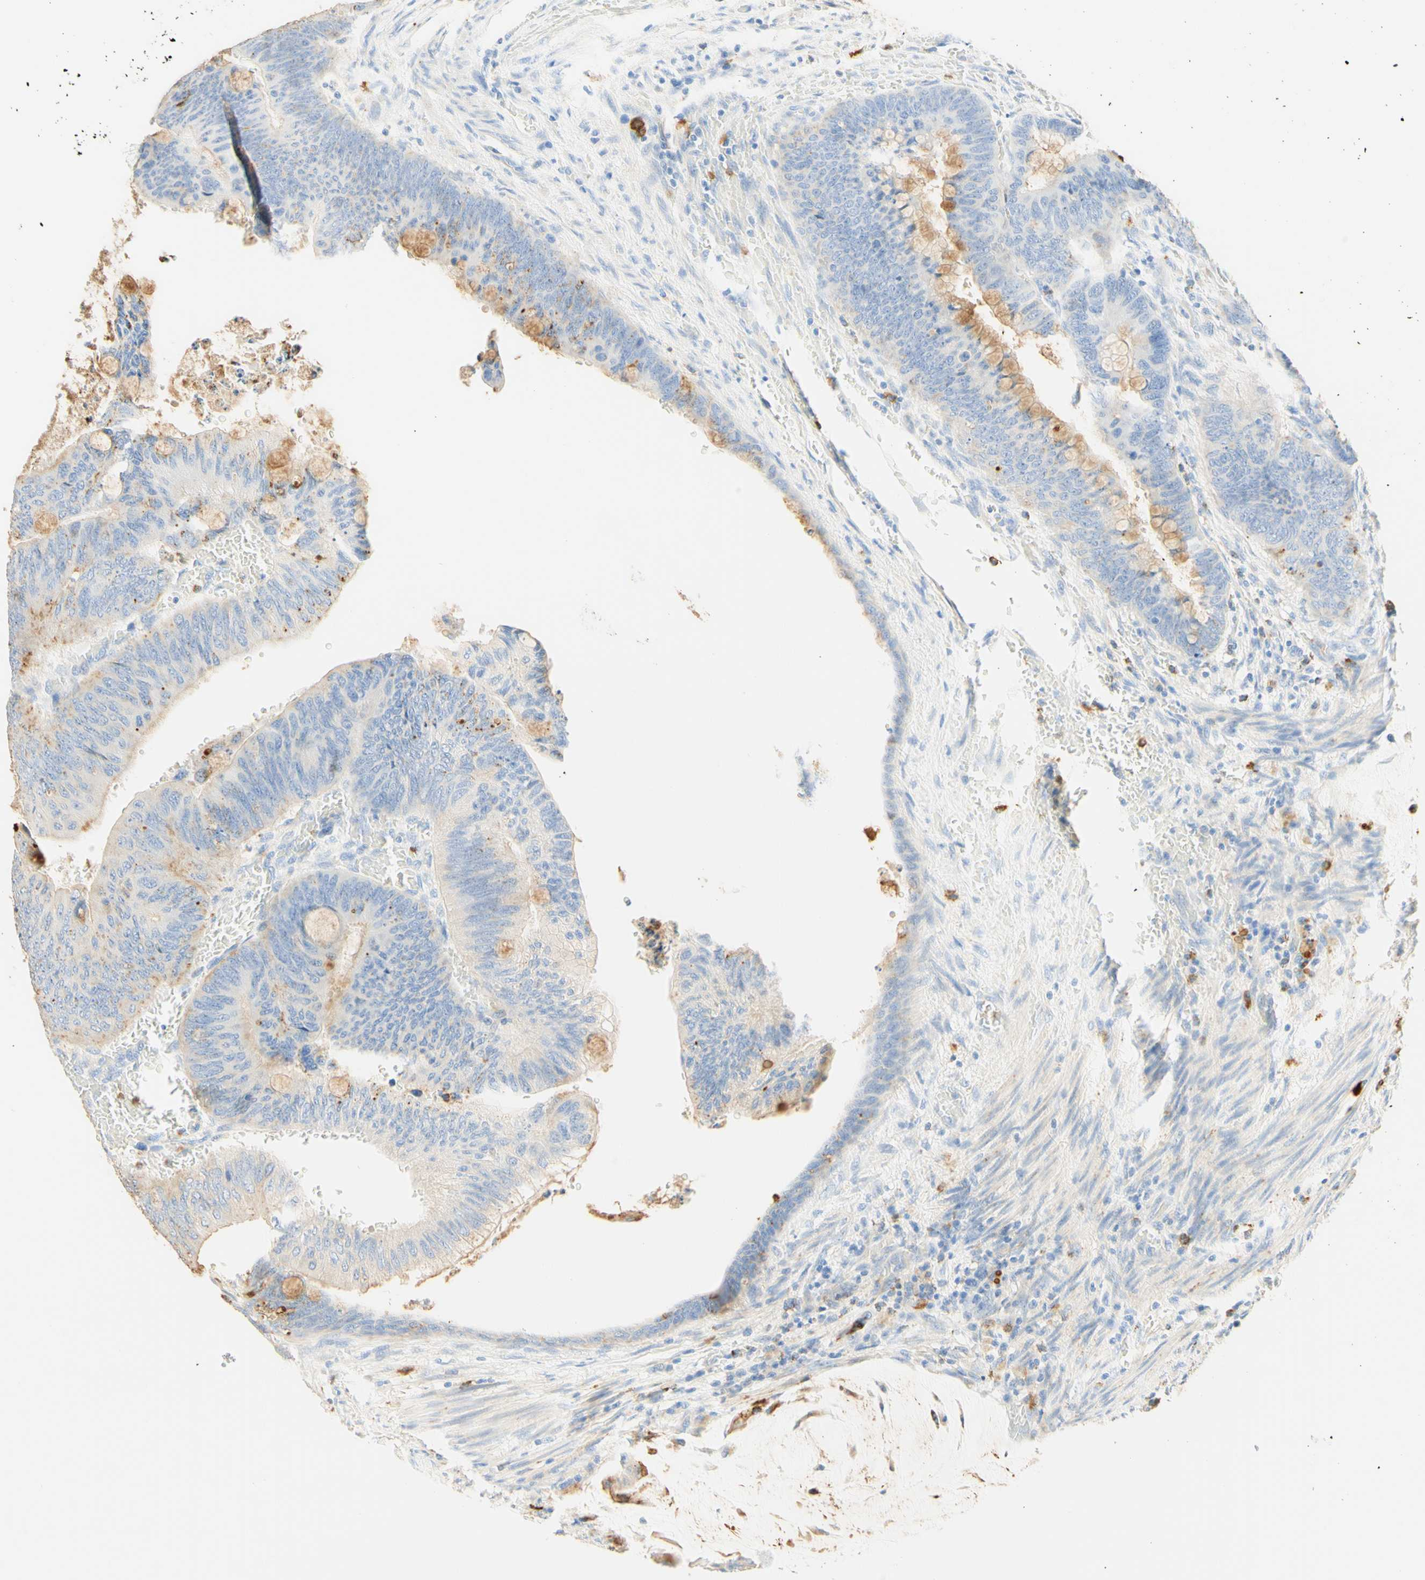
{"staining": {"intensity": "weak", "quantity": ">75%", "location": "cytoplasmic/membranous"}, "tissue": "colorectal cancer", "cell_type": "Tumor cells", "image_type": "cancer", "snomed": [{"axis": "morphology", "description": "Normal tissue, NOS"}, {"axis": "morphology", "description": "Adenocarcinoma, NOS"}, {"axis": "topography", "description": "Rectum"}, {"axis": "topography", "description": "Peripheral nerve tissue"}], "caption": "Colorectal adenocarcinoma tissue demonstrates weak cytoplasmic/membranous positivity in approximately >75% of tumor cells Using DAB (3,3'-diaminobenzidine) (brown) and hematoxylin (blue) stains, captured at high magnification using brightfield microscopy.", "gene": "CD63", "patient": {"sex": "male", "age": 92}}